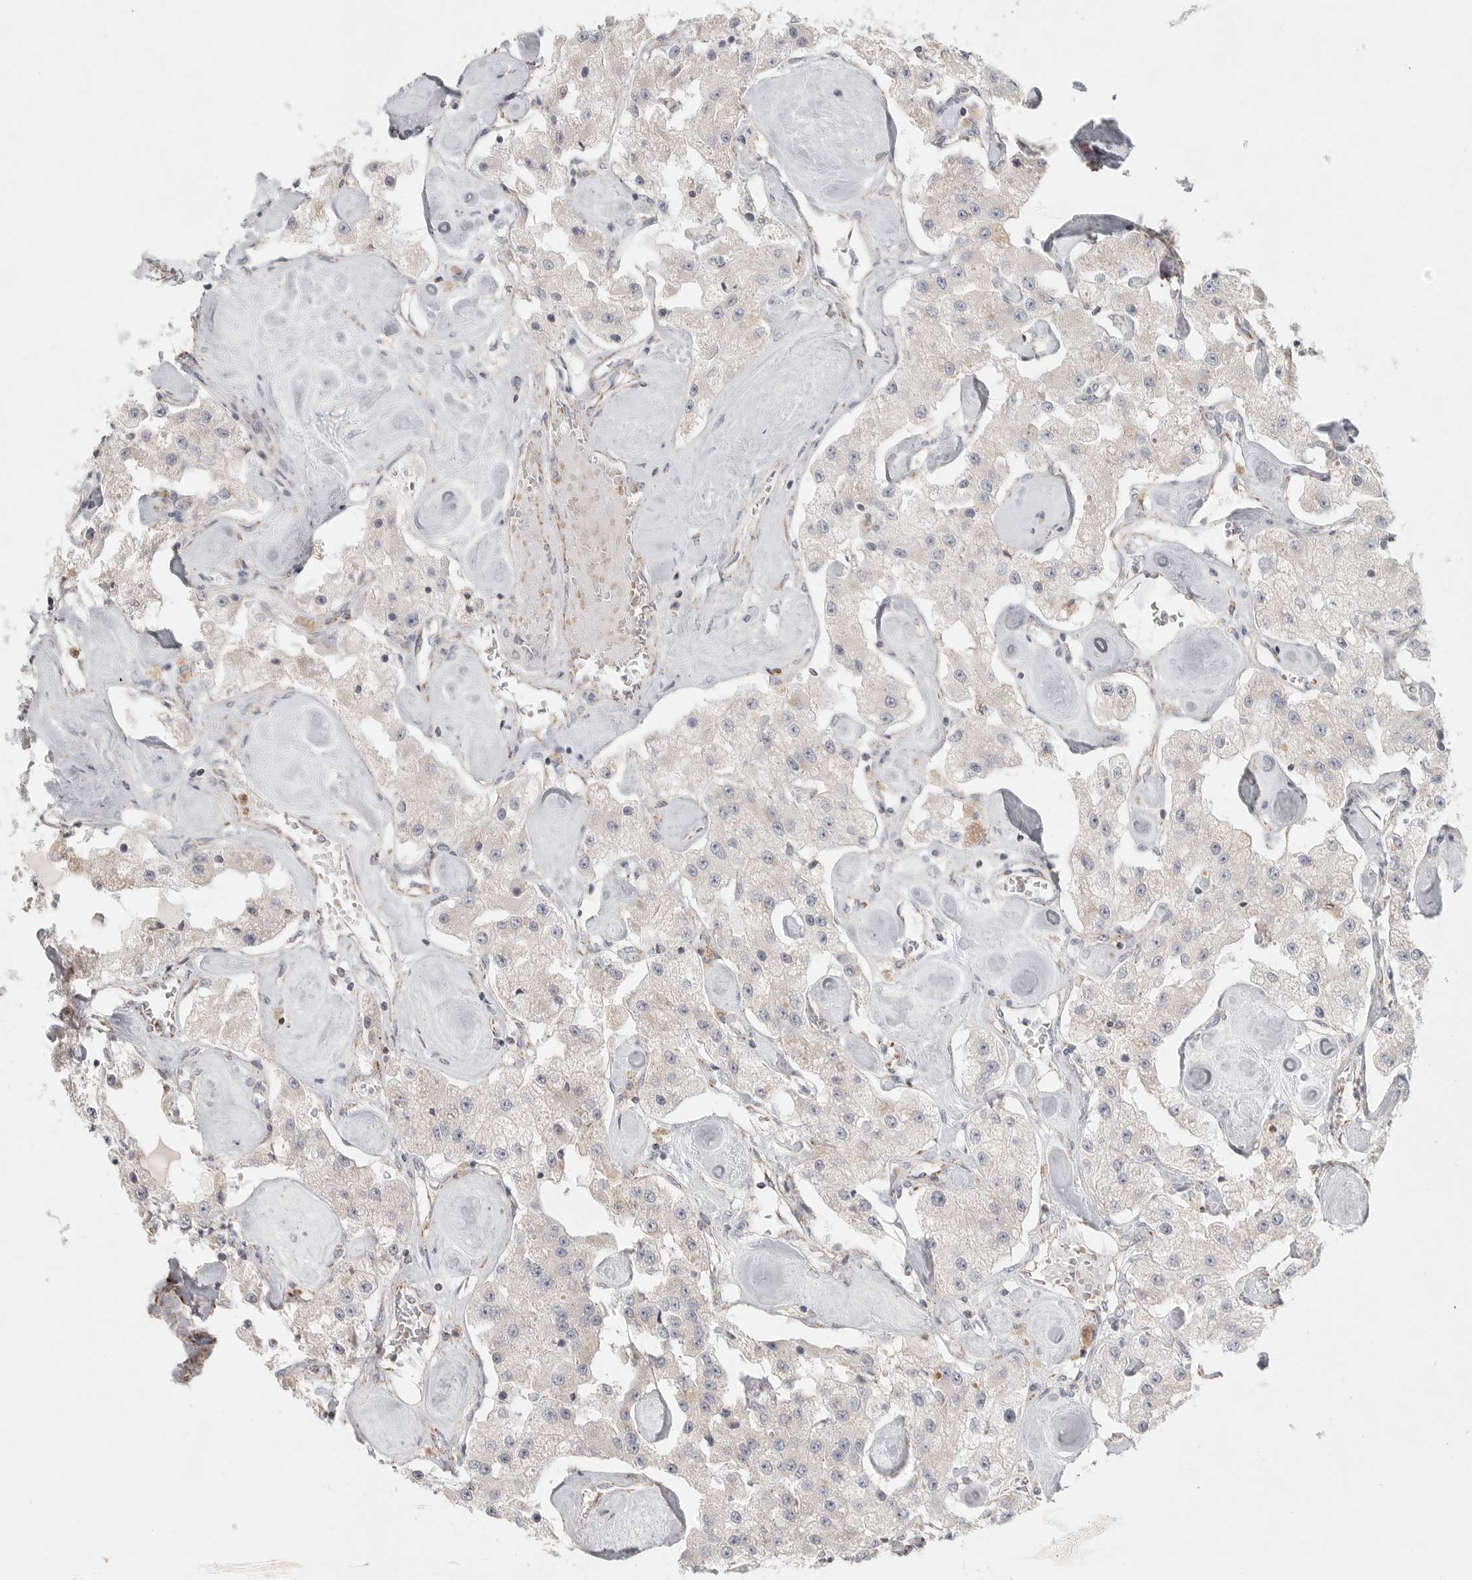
{"staining": {"intensity": "weak", "quantity": "25%-75%", "location": "cytoplasmic/membranous"}, "tissue": "carcinoid", "cell_type": "Tumor cells", "image_type": "cancer", "snomed": [{"axis": "morphology", "description": "Carcinoid, malignant, NOS"}, {"axis": "topography", "description": "Pancreas"}], "caption": "High-magnification brightfield microscopy of carcinoid (malignant) stained with DAB (3,3'-diaminobenzidine) (brown) and counterstained with hematoxylin (blue). tumor cells exhibit weak cytoplasmic/membranous expression is seen in approximately25%-75% of cells.", "gene": "SLC25A26", "patient": {"sex": "male", "age": 41}}